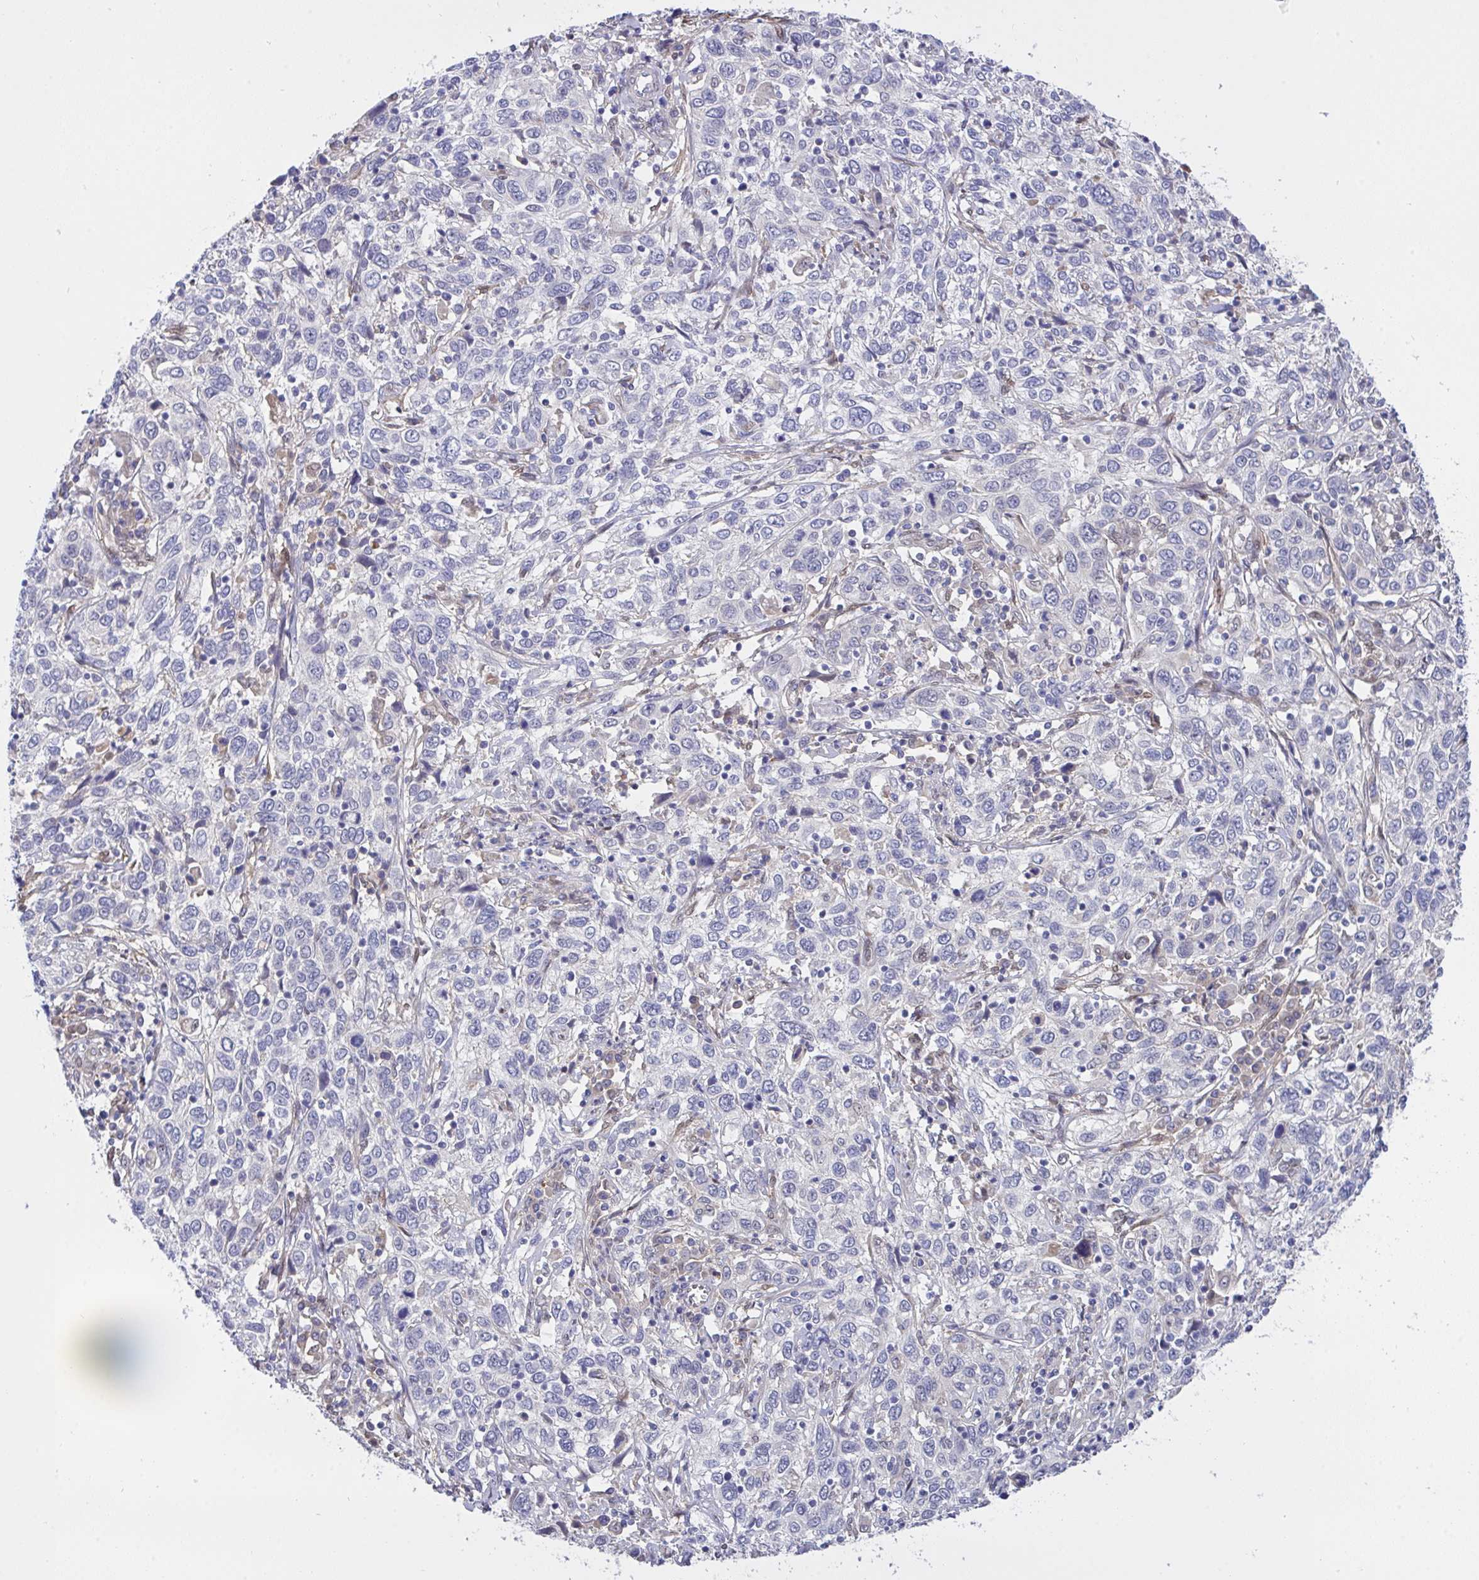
{"staining": {"intensity": "negative", "quantity": "none", "location": "none"}, "tissue": "cervical cancer", "cell_type": "Tumor cells", "image_type": "cancer", "snomed": [{"axis": "morphology", "description": "Squamous cell carcinoma, NOS"}, {"axis": "topography", "description": "Cervix"}], "caption": "There is no significant positivity in tumor cells of squamous cell carcinoma (cervical).", "gene": "L3HYPDH", "patient": {"sex": "female", "age": 46}}